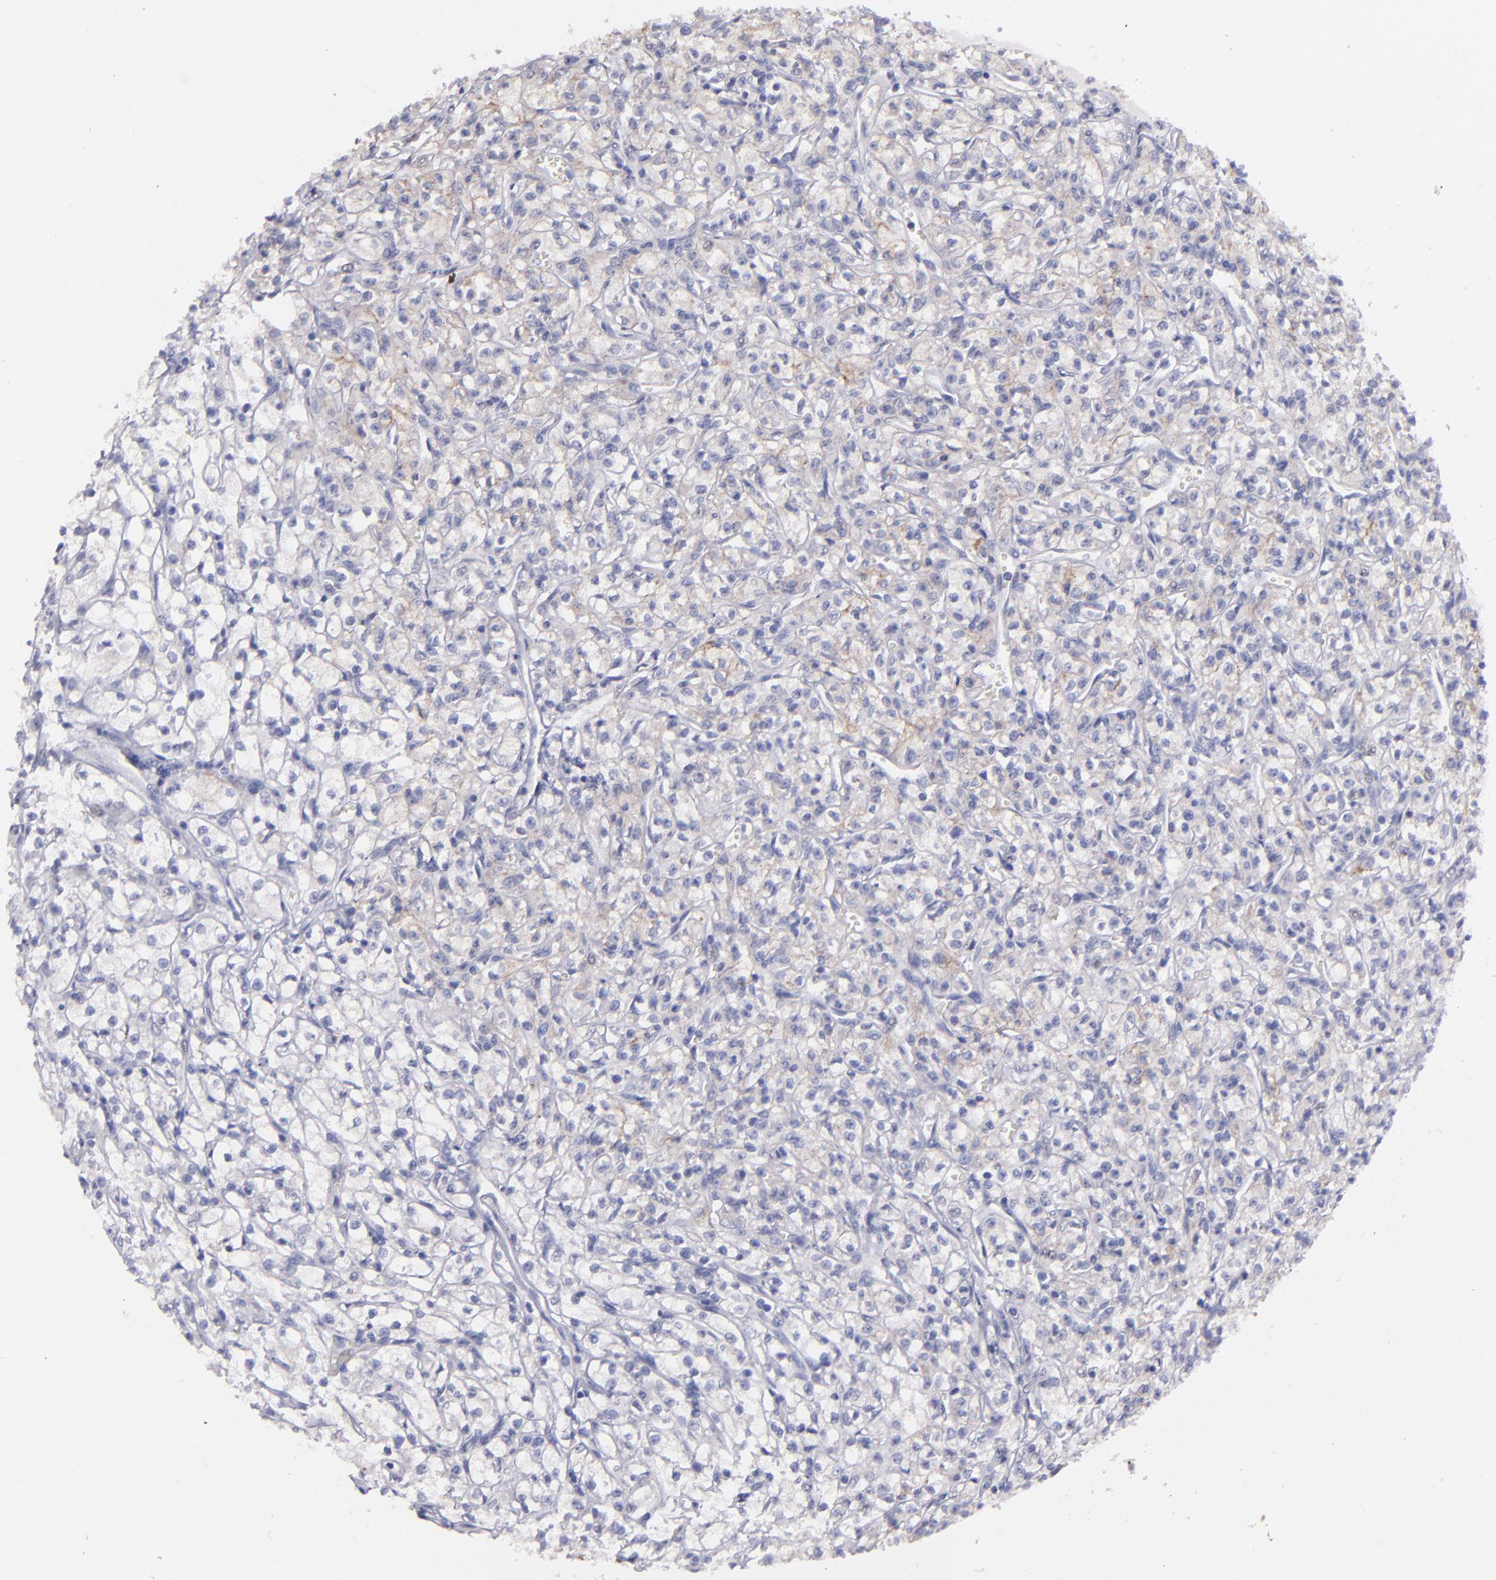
{"staining": {"intensity": "negative", "quantity": "none", "location": "none"}, "tissue": "renal cancer", "cell_type": "Tumor cells", "image_type": "cancer", "snomed": [{"axis": "morphology", "description": "Adenocarcinoma, NOS"}, {"axis": "topography", "description": "Kidney"}], "caption": "IHC histopathology image of human renal adenocarcinoma stained for a protein (brown), which reveals no staining in tumor cells.", "gene": "SNAP25", "patient": {"sex": "male", "age": 61}}